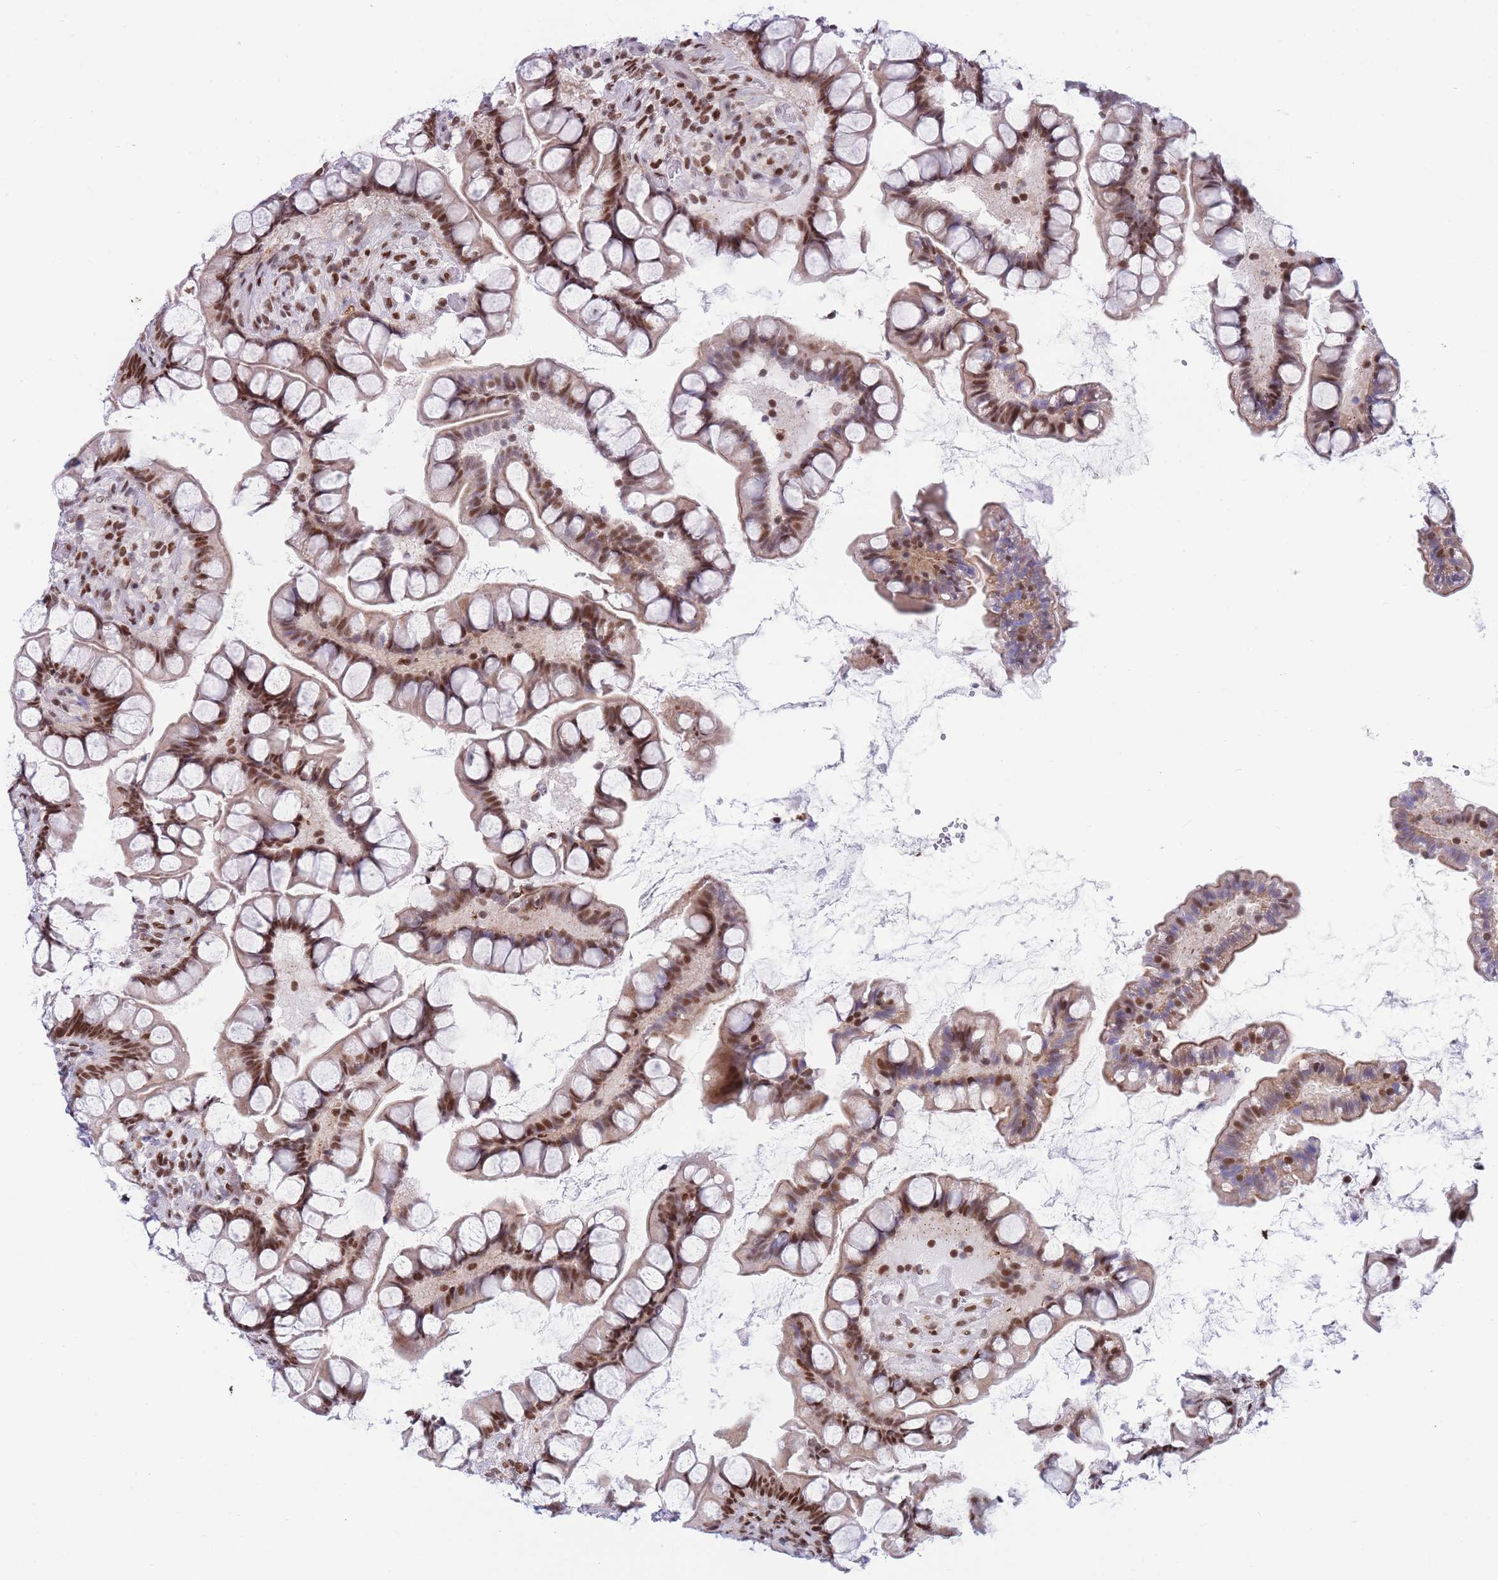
{"staining": {"intensity": "moderate", "quantity": ">75%", "location": "nuclear"}, "tissue": "small intestine", "cell_type": "Glandular cells", "image_type": "normal", "snomed": [{"axis": "morphology", "description": "Normal tissue, NOS"}, {"axis": "topography", "description": "Small intestine"}], "caption": "Immunohistochemistry (DAB) staining of normal human small intestine shows moderate nuclear protein positivity in approximately >75% of glandular cells. The staining was performed using DAB (3,3'-diaminobenzidine) to visualize the protein expression in brown, while the nuclei were stained in blue with hematoxylin (Magnification: 20x).", "gene": "DNAJC3", "patient": {"sex": "male", "age": 70}}